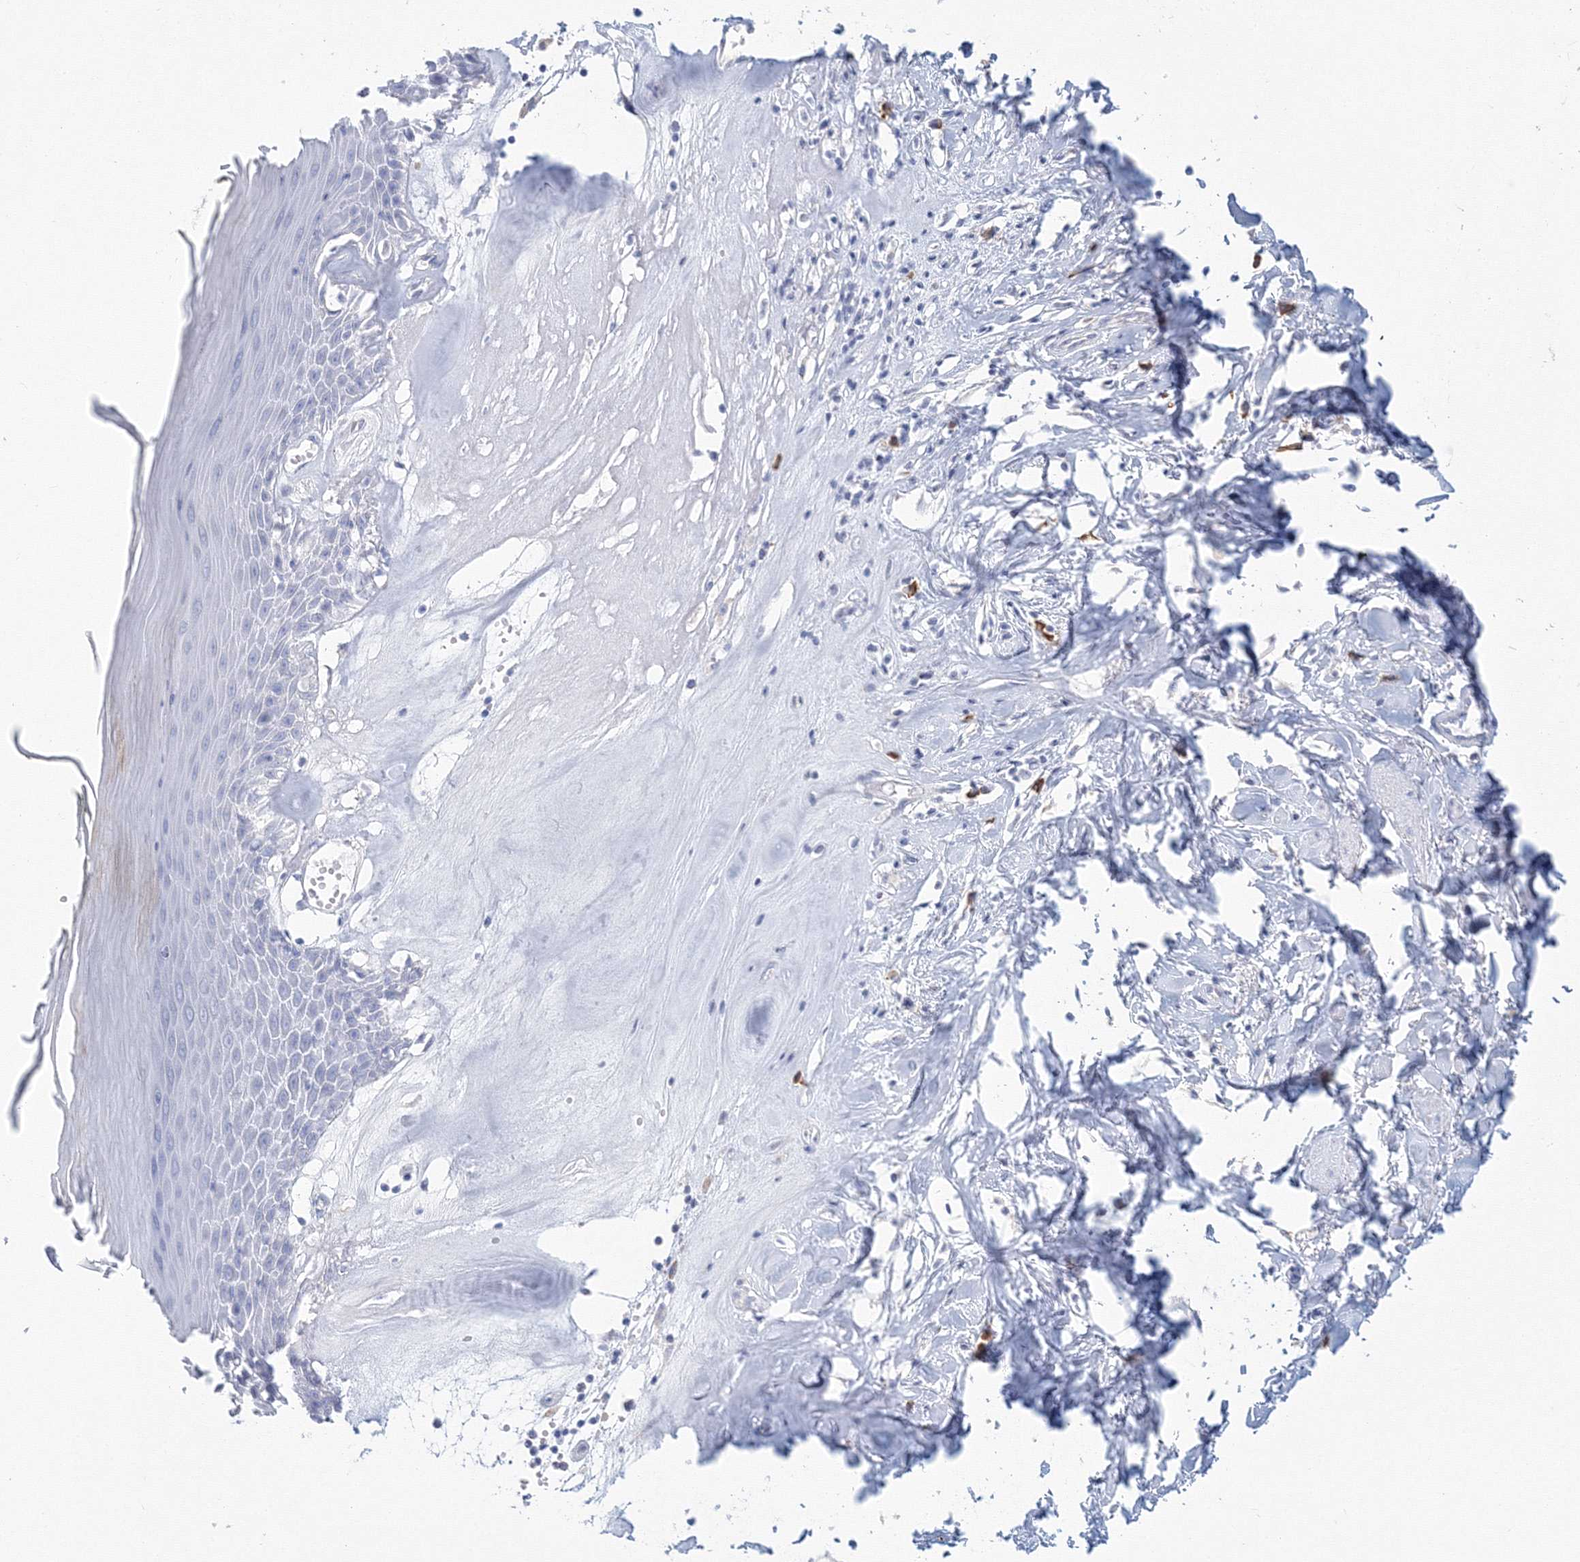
{"staining": {"intensity": "negative", "quantity": "none", "location": "none"}, "tissue": "skin", "cell_type": "Epidermal cells", "image_type": "normal", "snomed": [{"axis": "morphology", "description": "Normal tissue, NOS"}, {"axis": "morphology", "description": "Inflammation, NOS"}, {"axis": "topography", "description": "Vulva"}], "caption": "Protein analysis of unremarkable skin exhibits no significant expression in epidermal cells. Brightfield microscopy of immunohistochemistry (IHC) stained with DAB (brown) and hematoxylin (blue), captured at high magnification.", "gene": "VSIG1", "patient": {"sex": "female", "age": 84}}